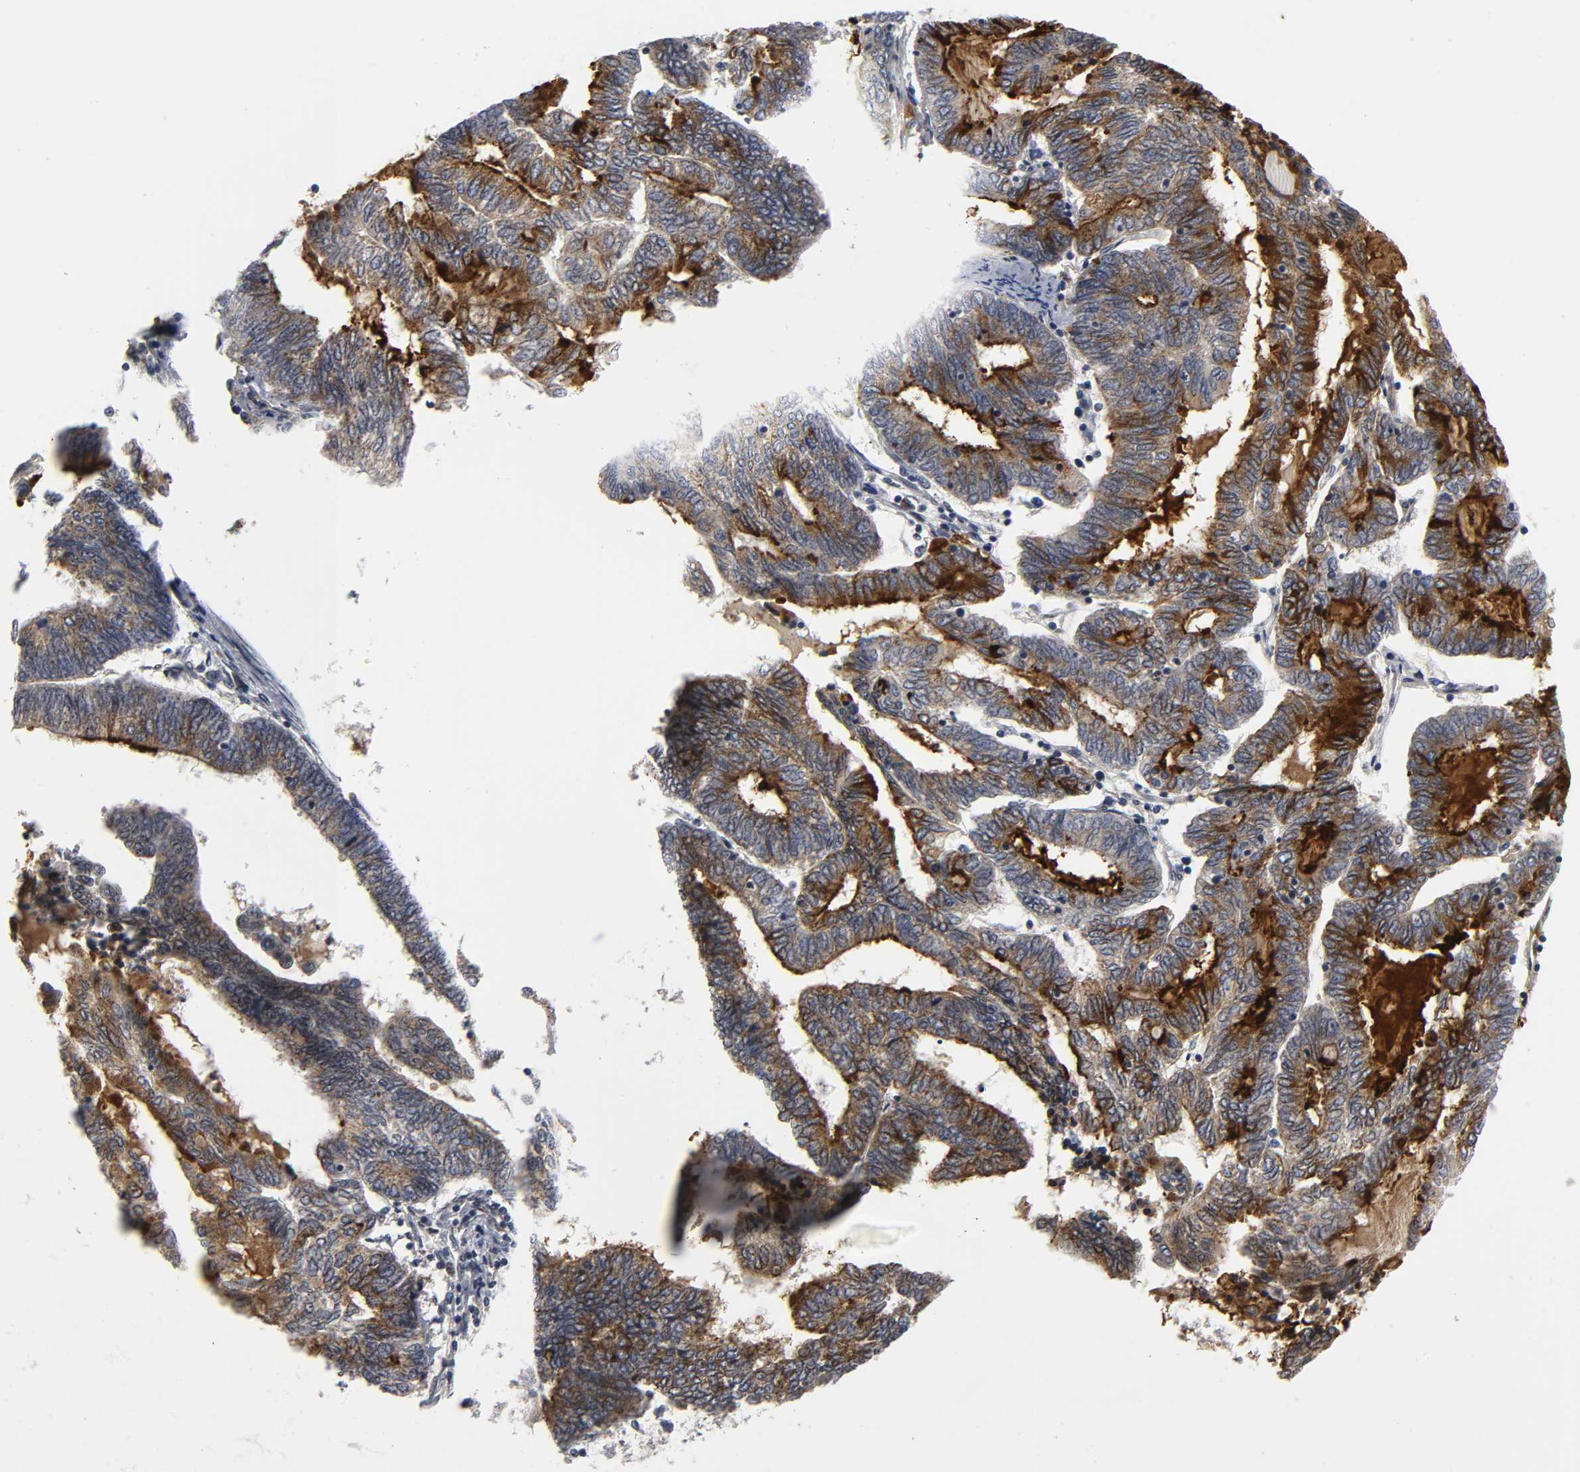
{"staining": {"intensity": "moderate", "quantity": "25%-75%", "location": "cytoplasmic/membranous"}, "tissue": "endometrial cancer", "cell_type": "Tumor cells", "image_type": "cancer", "snomed": [{"axis": "morphology", "description": "Adenocarcinoma, NOS"}, {"axis": "topography", "description": "Uterus"}, {"axis": "topography", "description": "Endometrium"}], "caption": "A brown stain highlights moderate cytoplasmic/membranous expression of a protein in human endometrial cancer (adenocarcinoma) tumor cells.", "gene": "ASB6", "patient": {"sex": "female", "age": 70}}